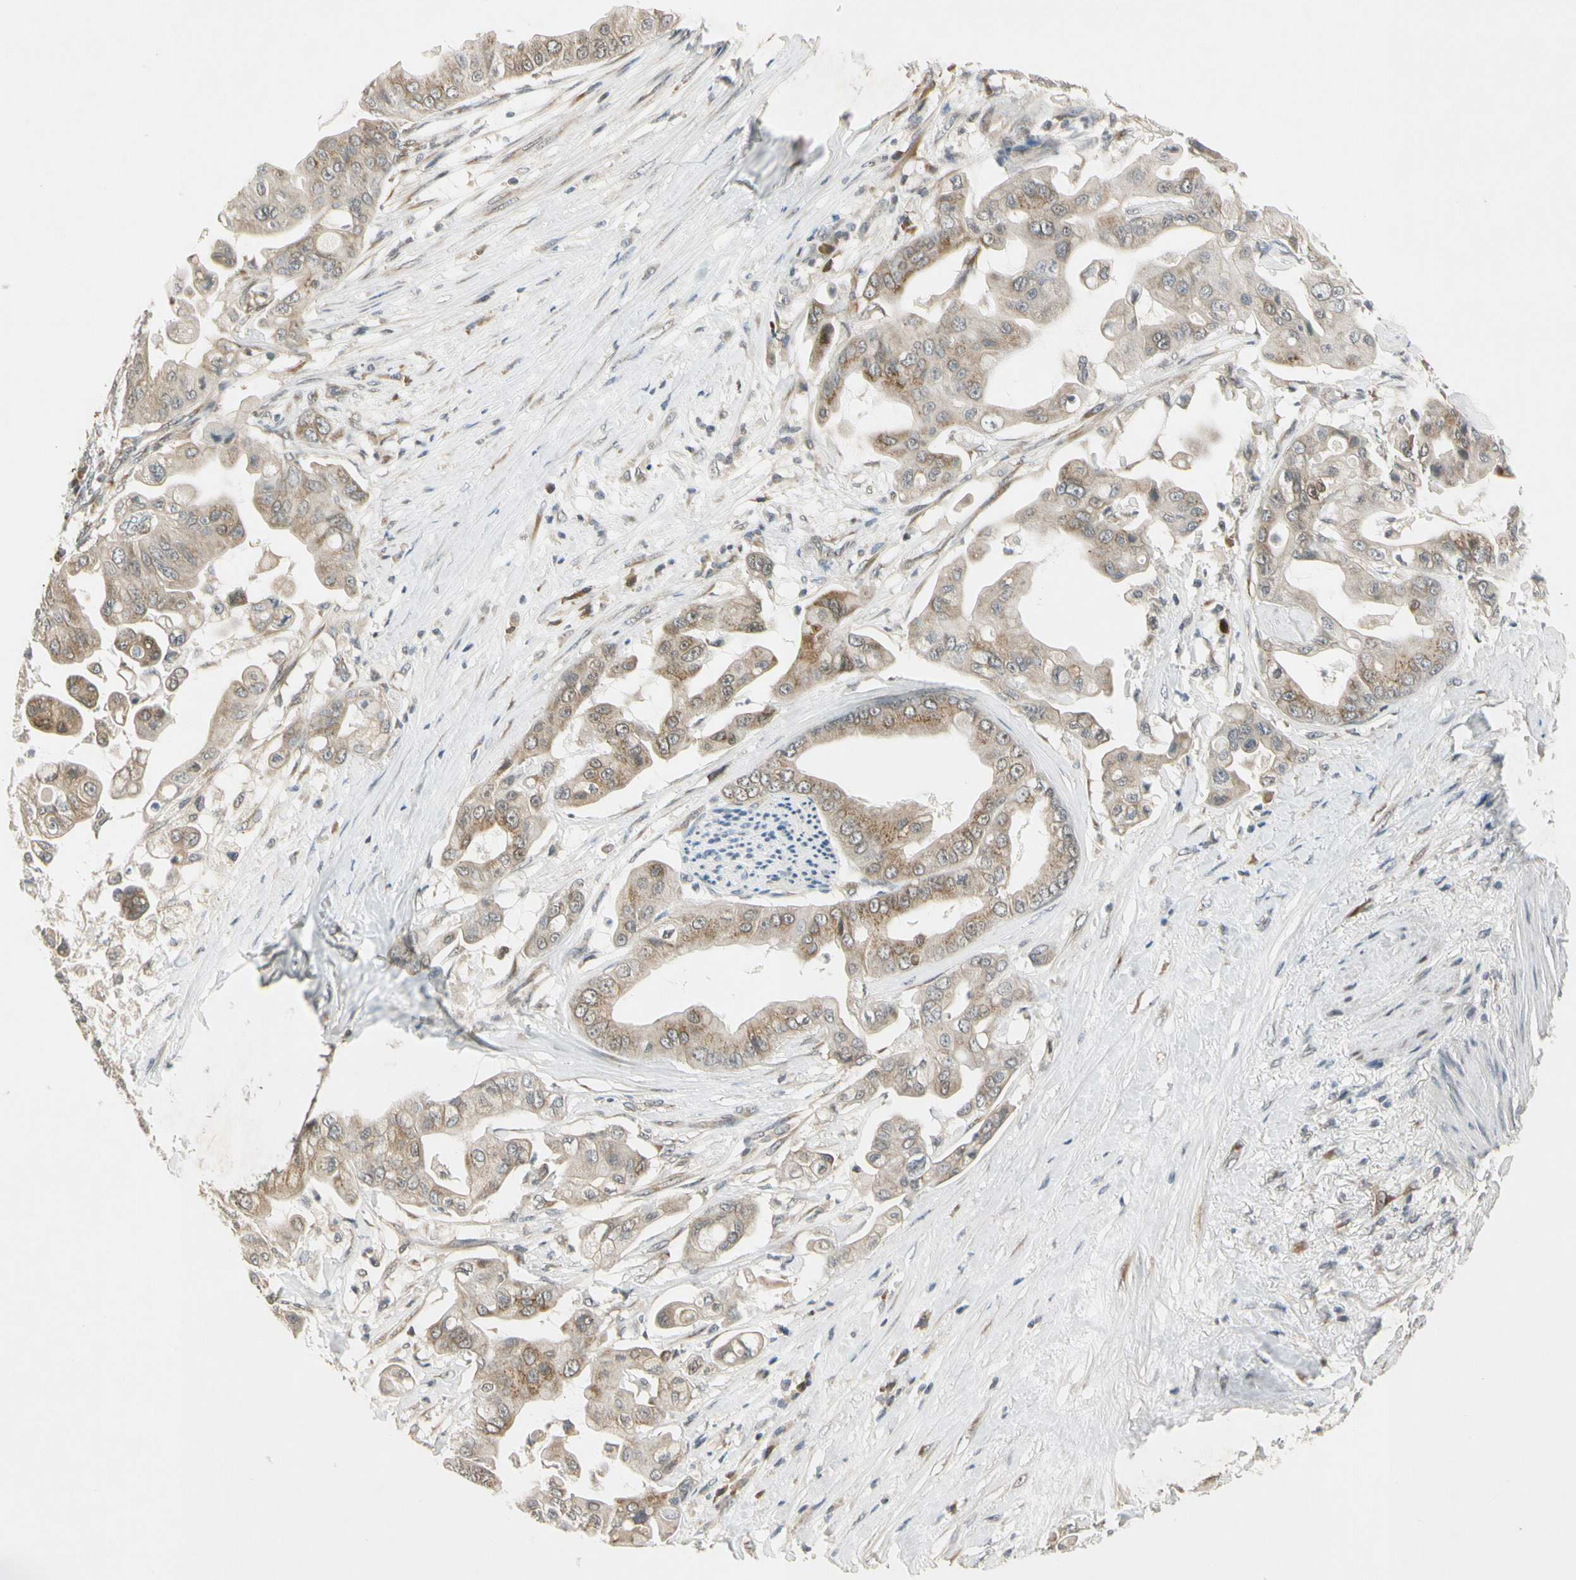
{"staining": {"intensity": "moderate", "quantity": ">75%", "location": "cytoplasmic/membranous"}, "tissue": "pancreatic cancer", "cell_type": "Tumor cells", "image_type": "cancer", "snomed": [{"axis": "morphology", "description": "Adenocarcinoma, NOS"}, {"axis": "topography", "description": "Pancreas"}], "caption": "Human pancreatic cancer stained with a brown dye shows moderate cytoplasmic/membranous positive expression in about >75% of tumor cells.", "gene": "RPS6KB2", "patient": {"sex": "female", "age": 75}}